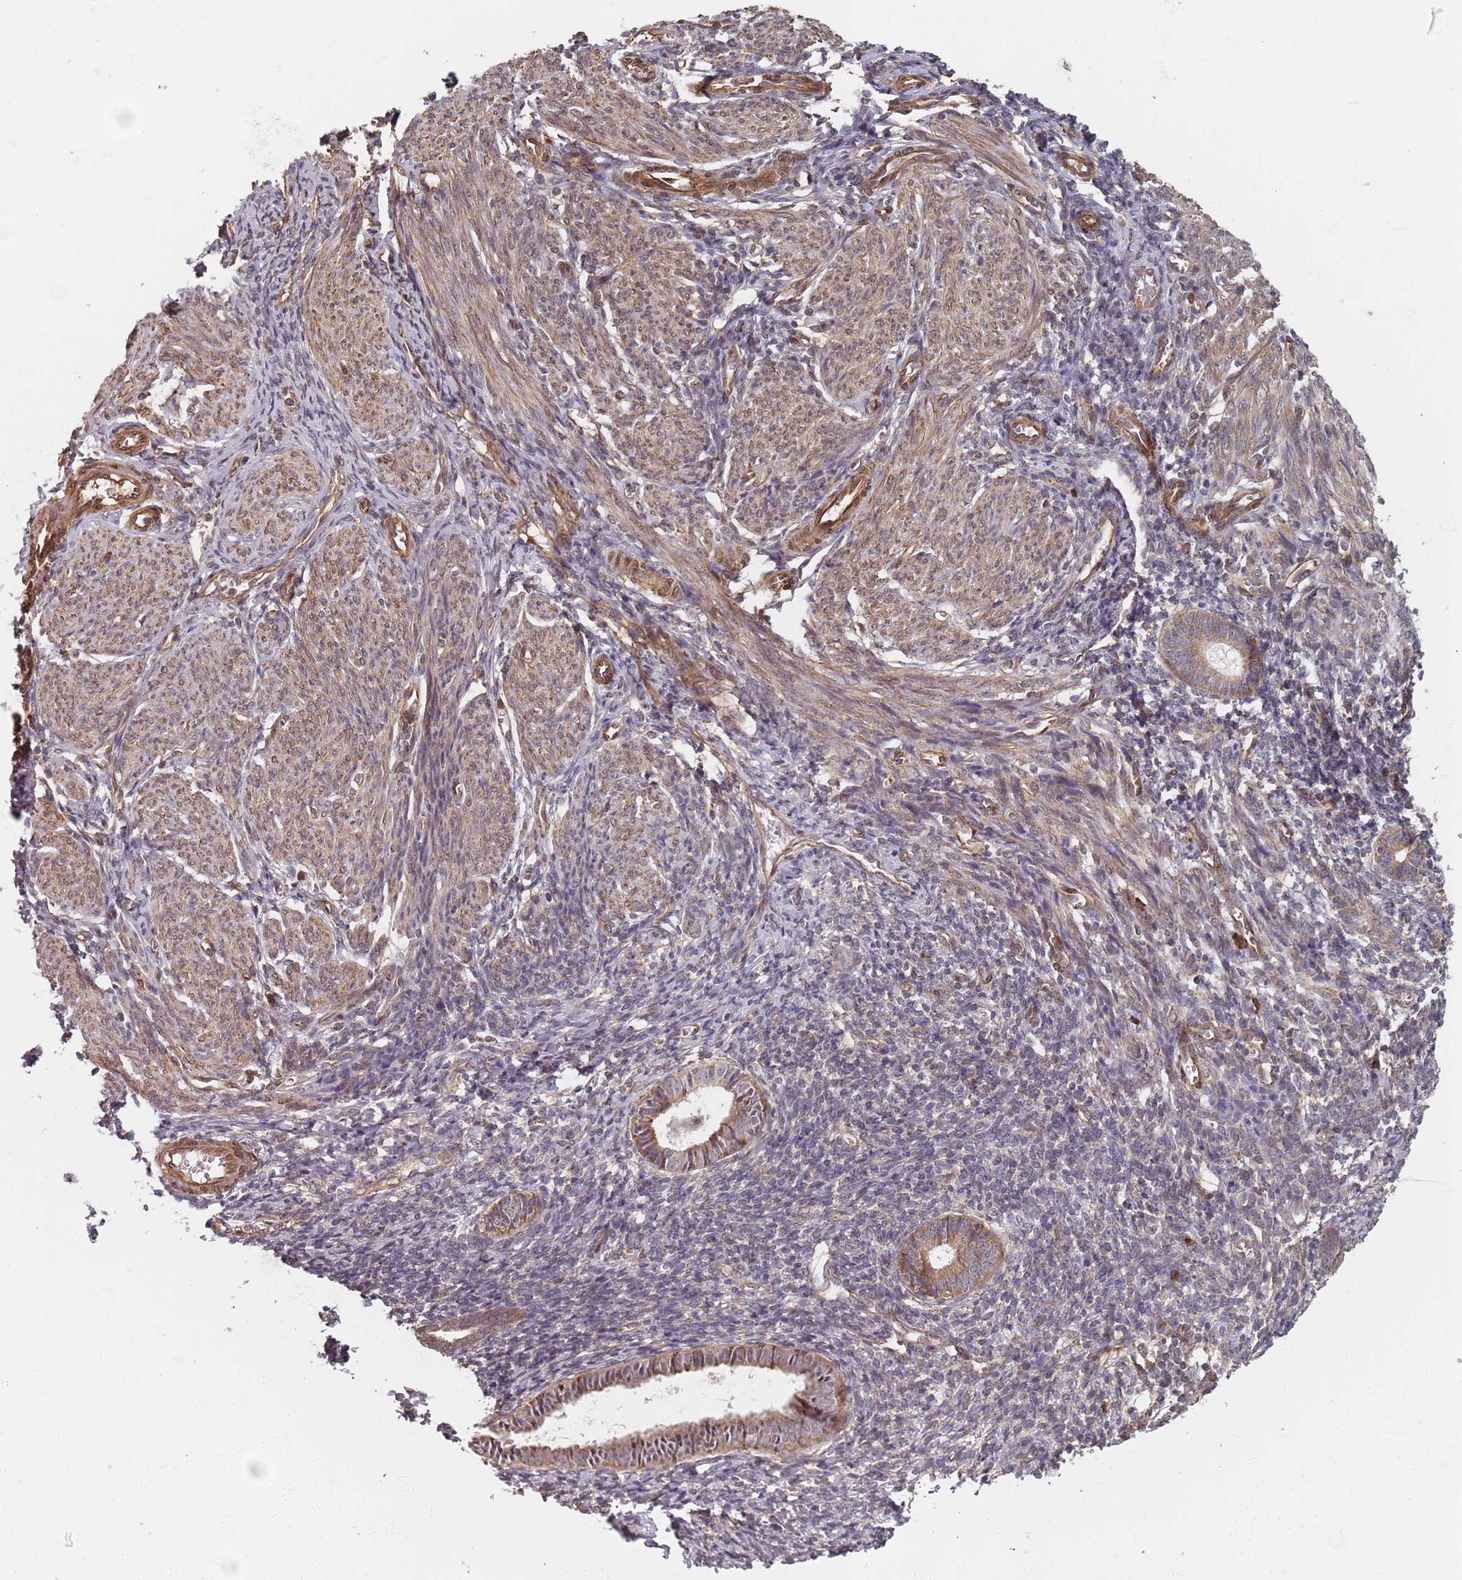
{"staining": {"intensity": "moderate", "quantity": ">75%", "location": "cytoplasmic/membranous"}, "tissue": "endometrium", "cell_type": "Cells in endometrial stroma", "image_type": "normal", "snomed": [{"axis": "morphology", "description": "Normal tissue, NOS"}, {"axis": "morphology", "description": "Adenocarcinoma, NOS"}, {"axis": "topography", "description": "Endometrium"}], "caption": "An image of endometrium stained for a protein reveals moderate cytoplasmic/membranous brown staining in cells in endometrial stroma. (Stains: DAB (3,3'-diaminobenzidine) in brown, nuclei in blue, Microscopy: brightfield microscopy at high magnification).", "gene": "NOTCH3", "patient": {"sex": "female", "age": 57}}